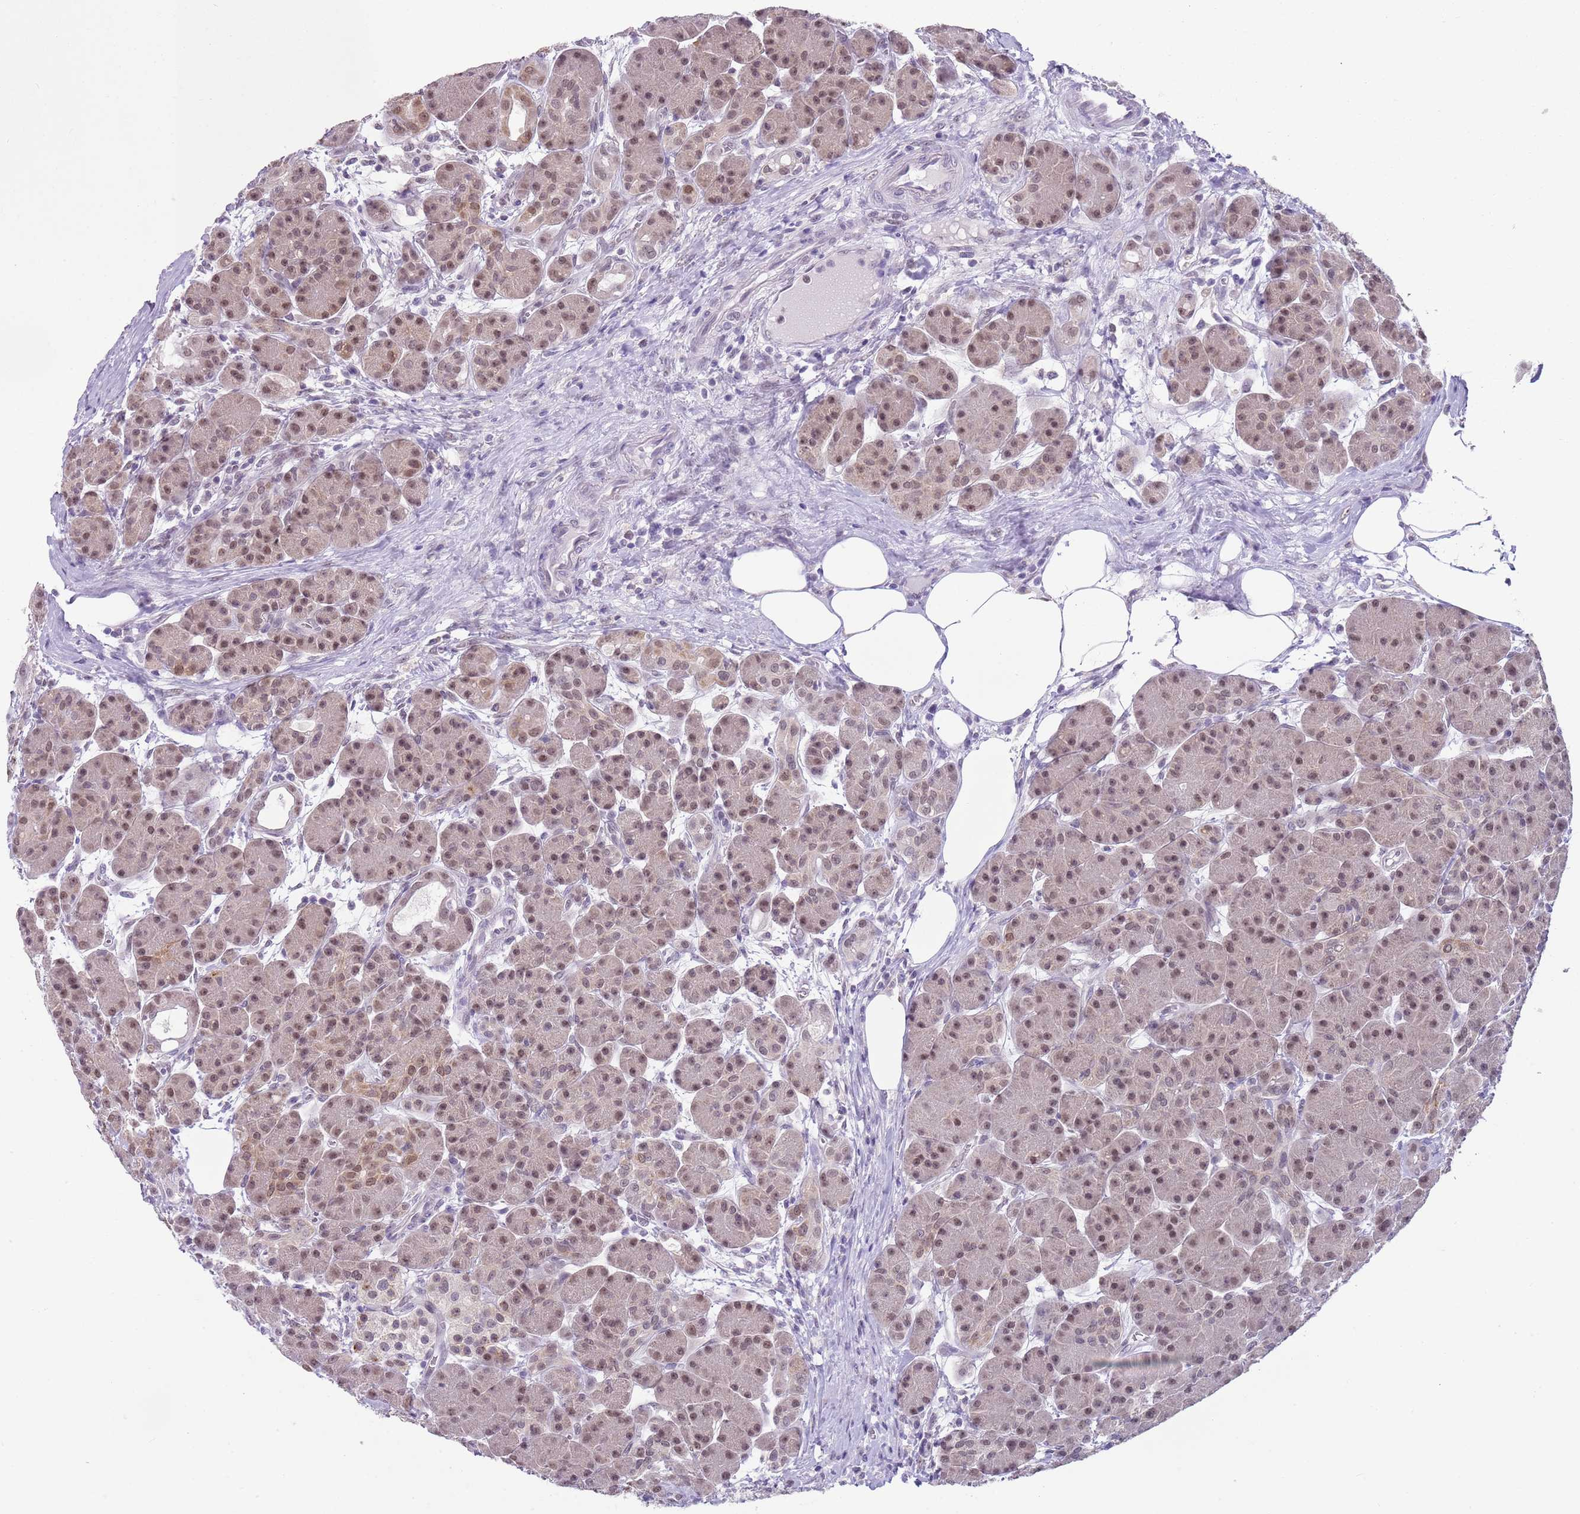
{"staining": {"intensity": "moderate", "quantity": ">75%", "location": "nuclear"}, "tissue": "pancreas", "cell_type": "Exocrine glandular cells", "image_type": "normal", "snomed": [{"axis": "morphology", "description": "Normal tissue, NOS"}, {"axis": "topography", "description": "Pancreas"}], "caption": "Immunohistochemical staining of normal pancreas shows moderate nuclear protein positivity in approximately >75% of exocrine glandular cells.", "gene": "SEPHS2", "patient": {"sex": "male", "age": 63}}